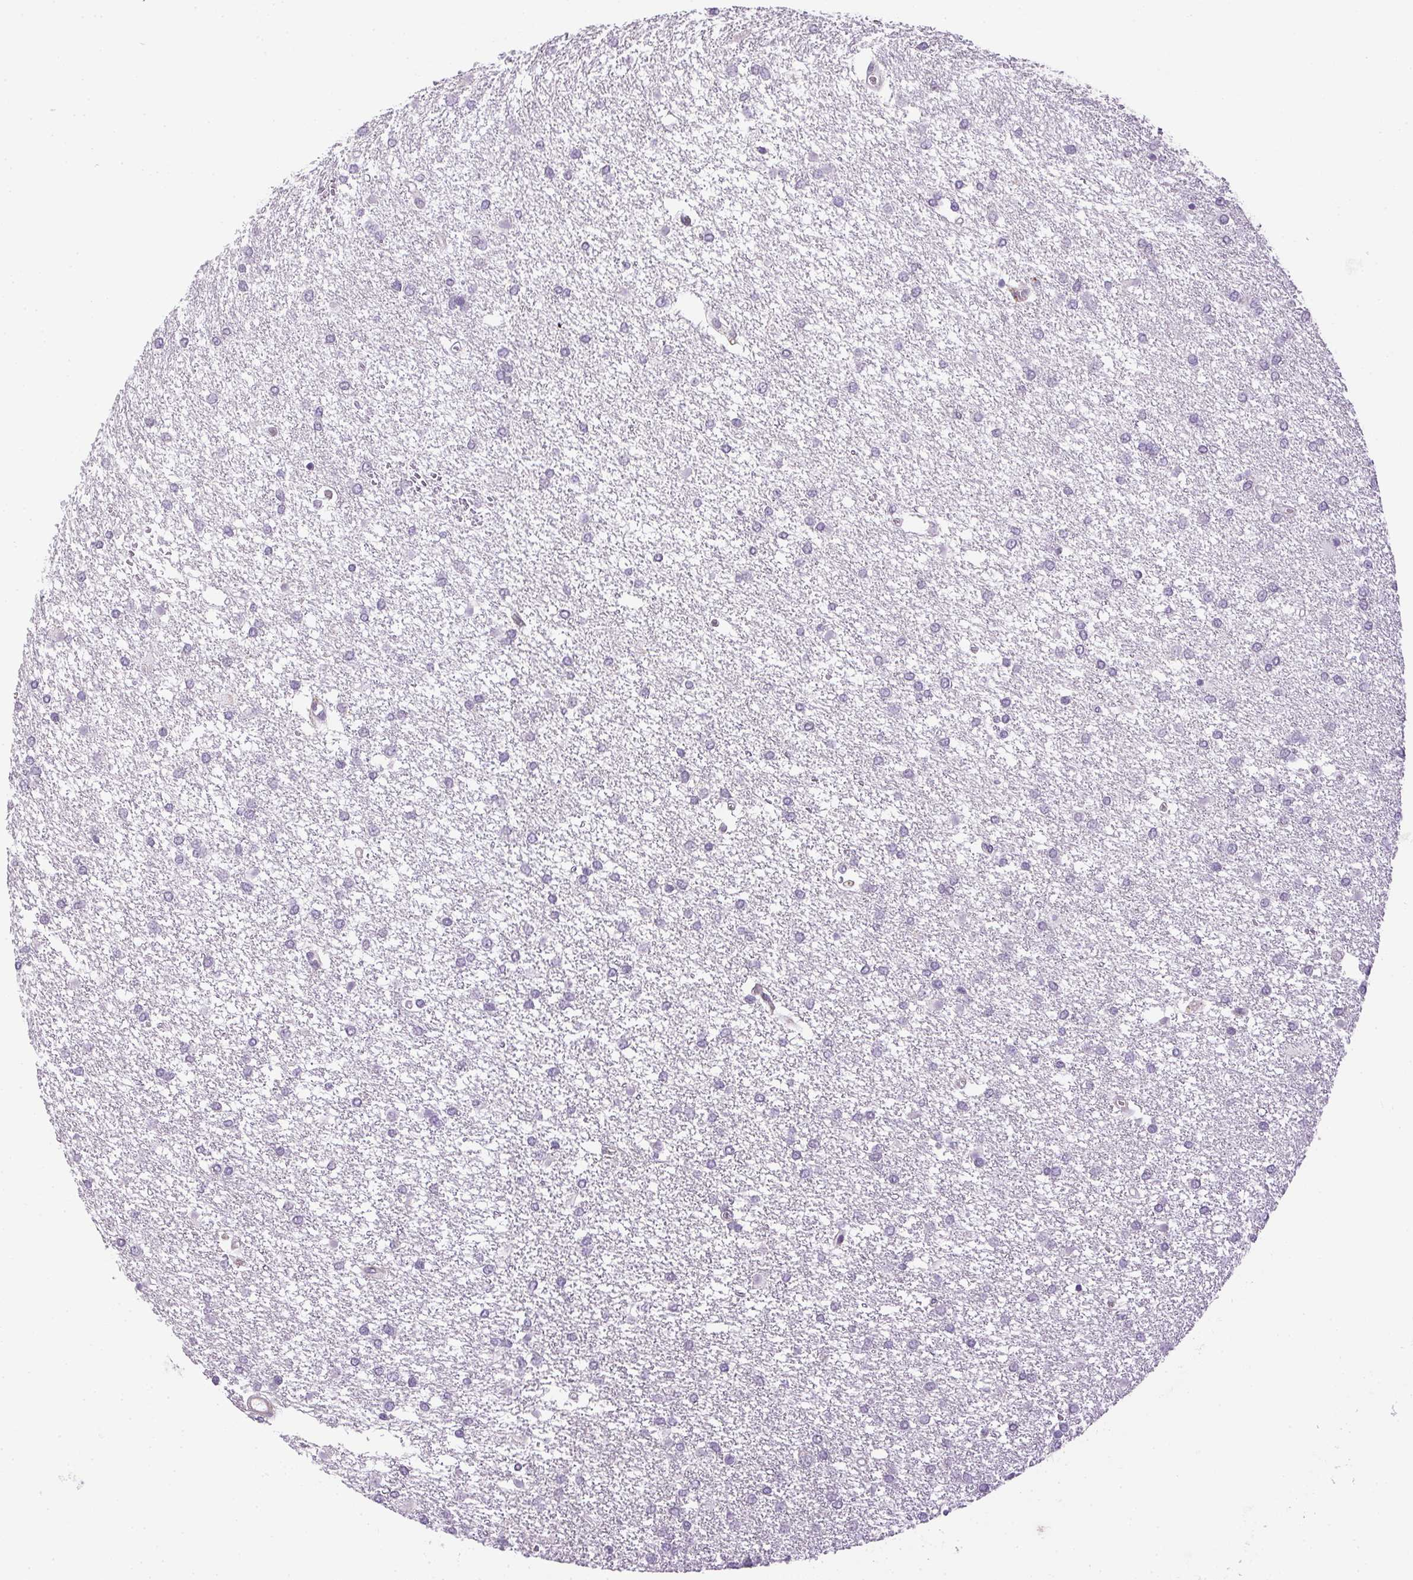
{"staining": {"intensity": "negative", "quantity": "none", "location": "none"}, "tissue": "glioma", "cell_type": "Tumor cells", "image_type": "cancer", "snomed": [{"axis": "morphology", "description": "Glioma, malignant, High grade"}, {"axis": "topography", "description": "Brain"}], "caption": "Glioma was stained to show a protein in brown. There is no significant staining in tumor cells.", "gene": "PRL", "patient": {"sex": "female", "age": 61}}